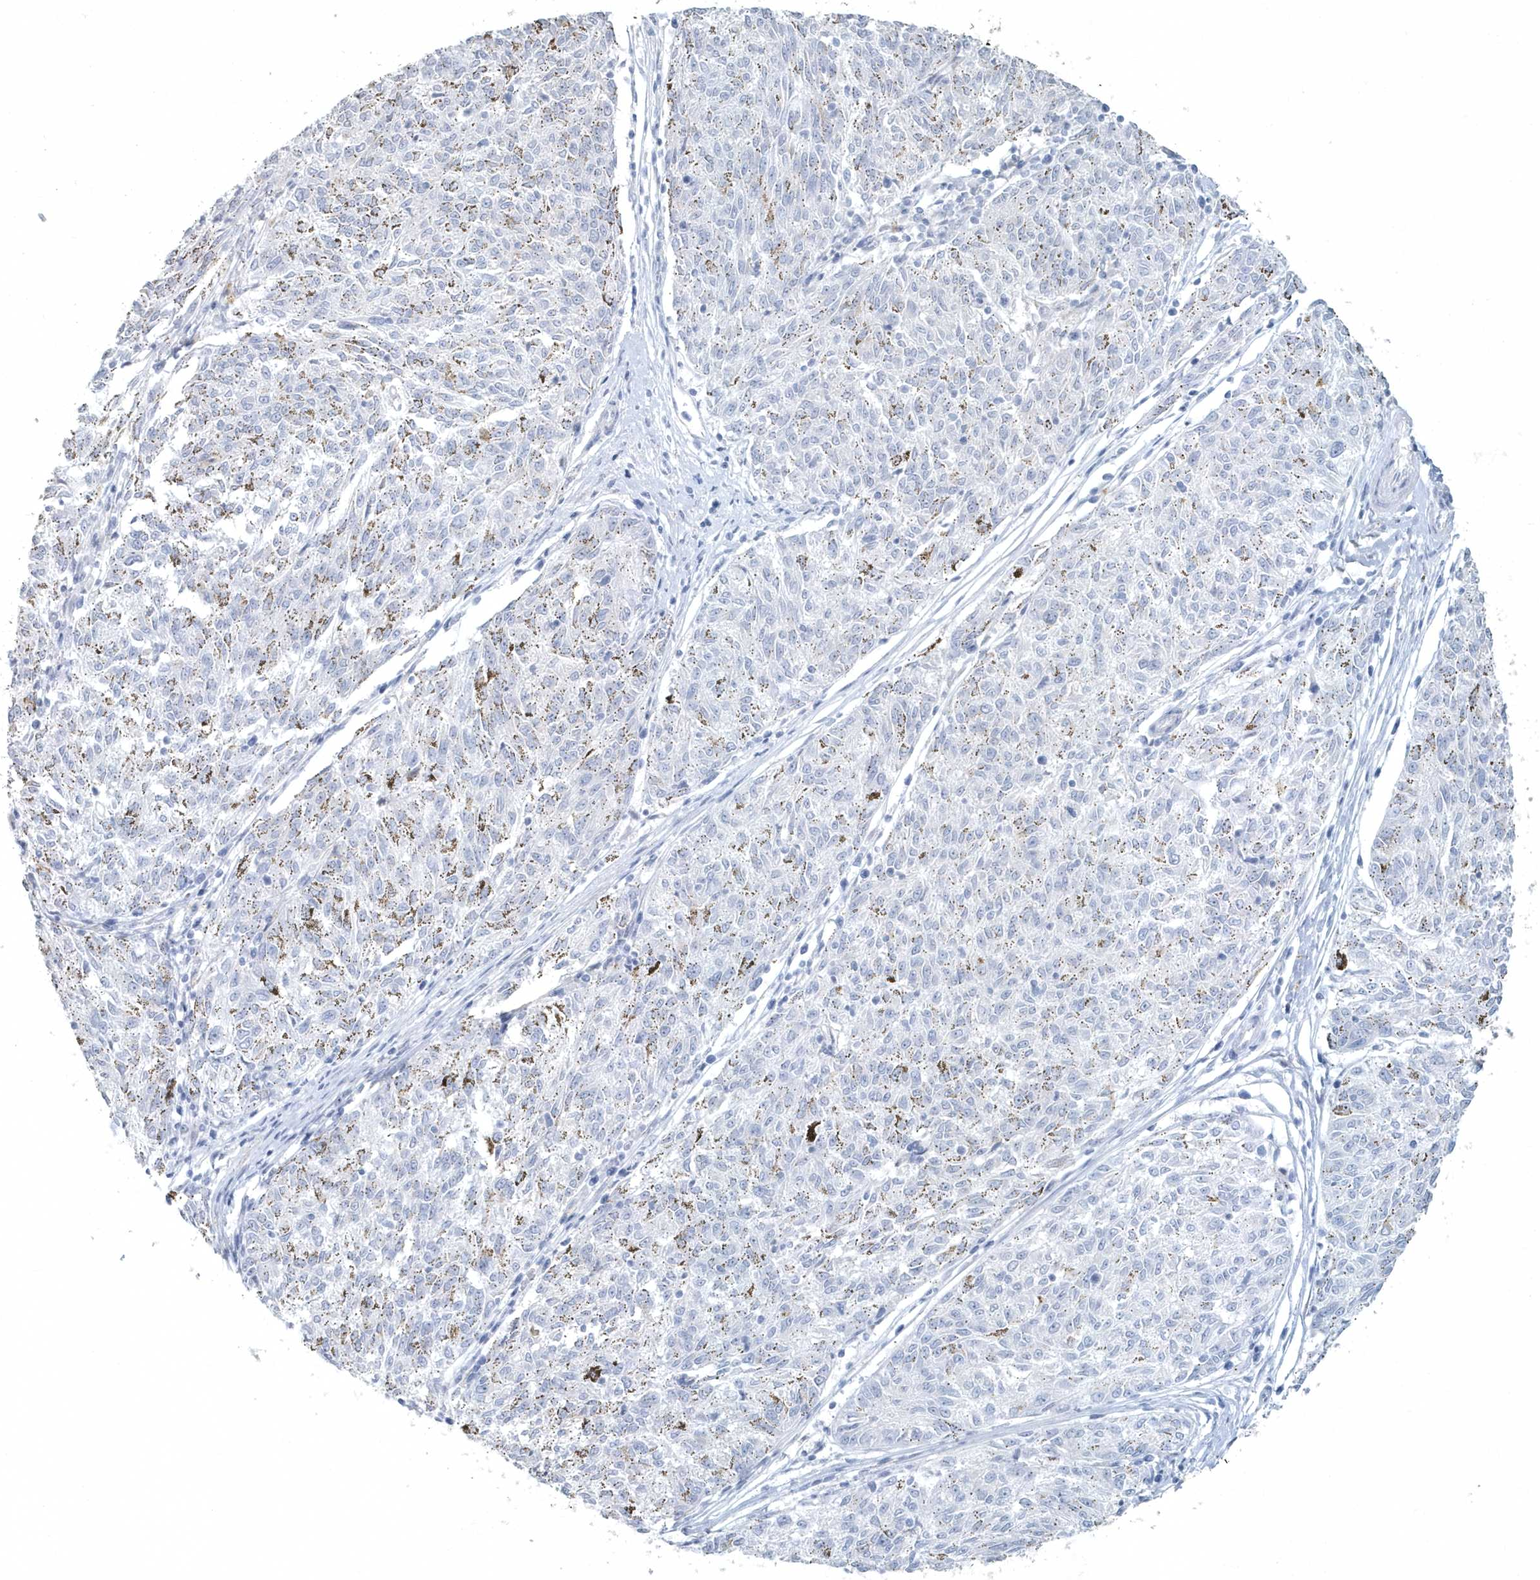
{"staining": {"intensity": "negative", "quantity": "none", "location": "none"}, "tissue": "melanoma", "cell_type": "Tumor cells", "image_type": "cancer", "snomed": [{"axis": "morphology", "description": "Malignant melanoma, NOS"}, {"axis": "topography", "description": "Skin"}], "caption": "Protein analysis of malignant melanoma demonstrates no significant expression in tumor cells. (Brightfield microscopy of DAB (3,3'-diaminobenzidine) immunohistochemistry (IHC) at high magnification).", "gene": "MYOT", "patient": {"sex": "female", "age": 72}}